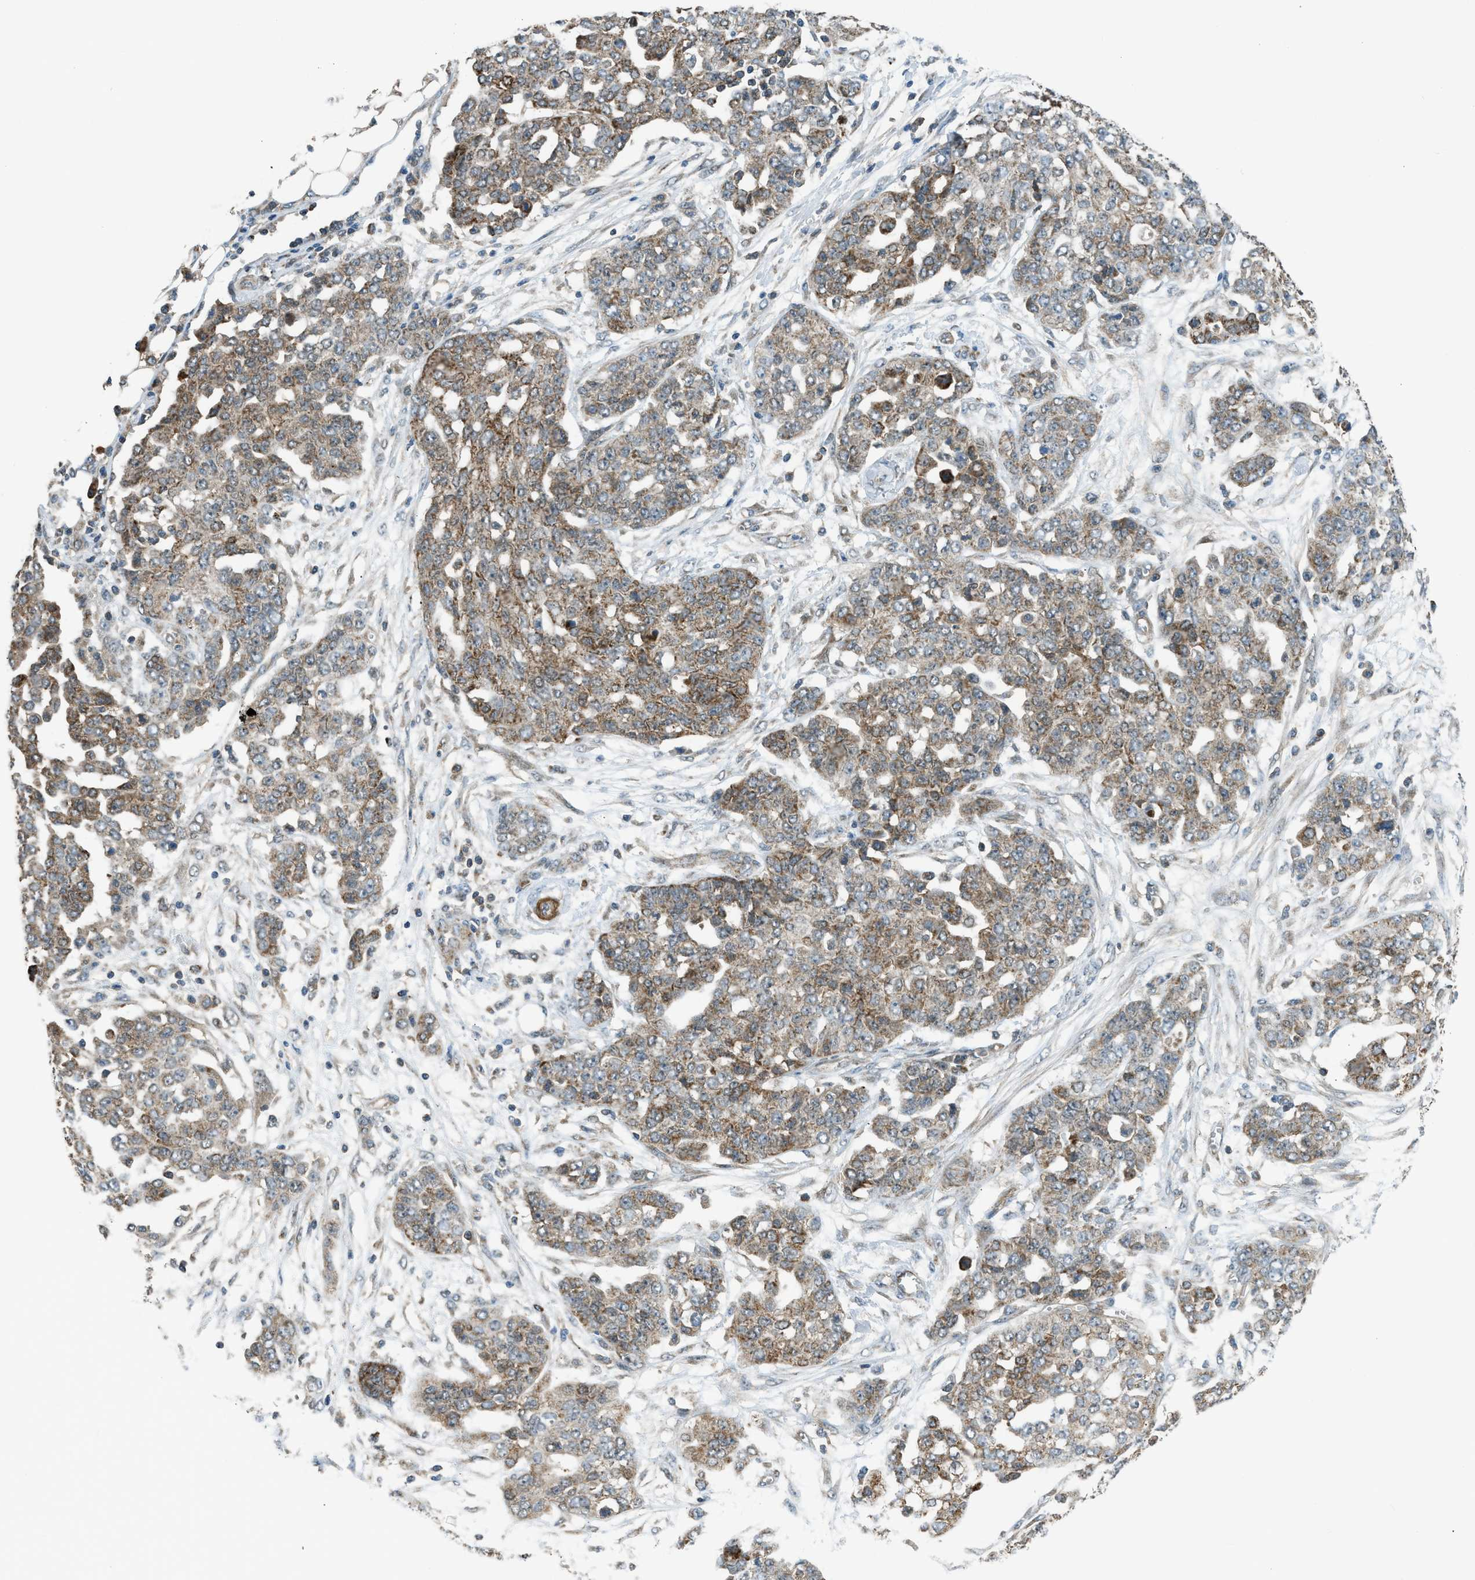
{"staining": {"intensity": "moderate", "quantity": ">75%", "location": "cytoplasmic/membranous"}, "tissue": "ovarian cancer", "cell_type": "Tumor cells", "image_type": "cancer", "snomed": [{"axis": "morphology", "description": "Cystadenocarcinoma, serous, NOS"}, {"axis": "topography", "description": "Soft tissue"}, {"axis": "topography", "description": "Ovary"}], "caption": "Ovarian cancer (serous cystadenocarcinoma) stained with DAB immunohistochemistry (IHC) shows medium levels of moderate cytoplasmic/membranous staining in approximately >75% of tumor cells.", "gene": "SESN2", "patient": {"sex": "female", "age": 57}}